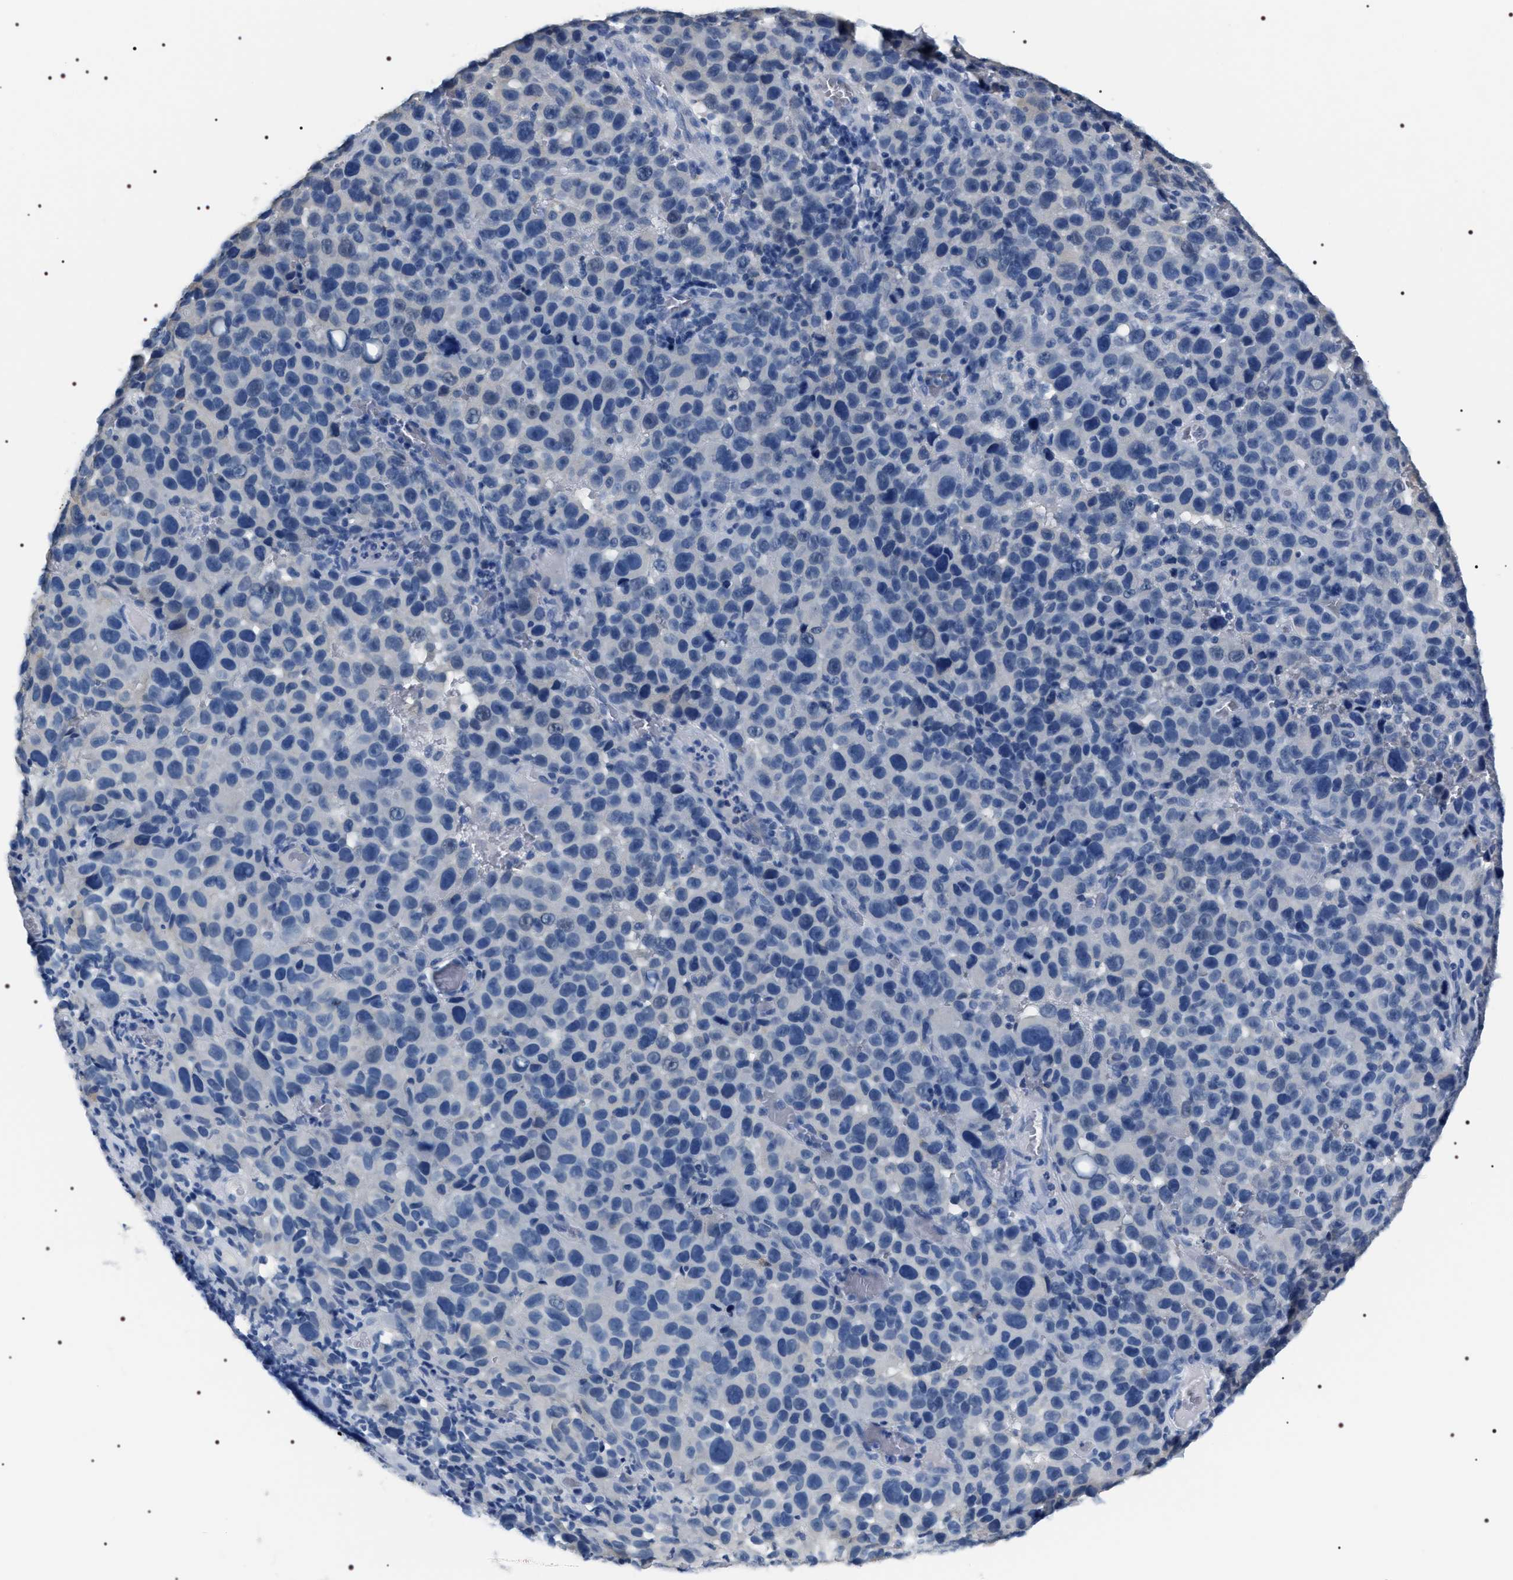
{"staining": {"intensity": "negative", "quantity": "none", "location": "none"}, "tissue": "melanoma", "cell_type": "Tumor cells", "image_type": "cancer", "snomed": [{"axis": "morphology", "description": "Malignant melanoma, NOS"}, {"axis": "topography", "description": "Skin"}], "caption": "High power microscopy micrograph of an immunohistochemistry (IHC) image of malignant melanoma, revealing no significant staining in tumor cells.", "gene": "ADH4", "patient": {"sex": "female", "age": 82}}